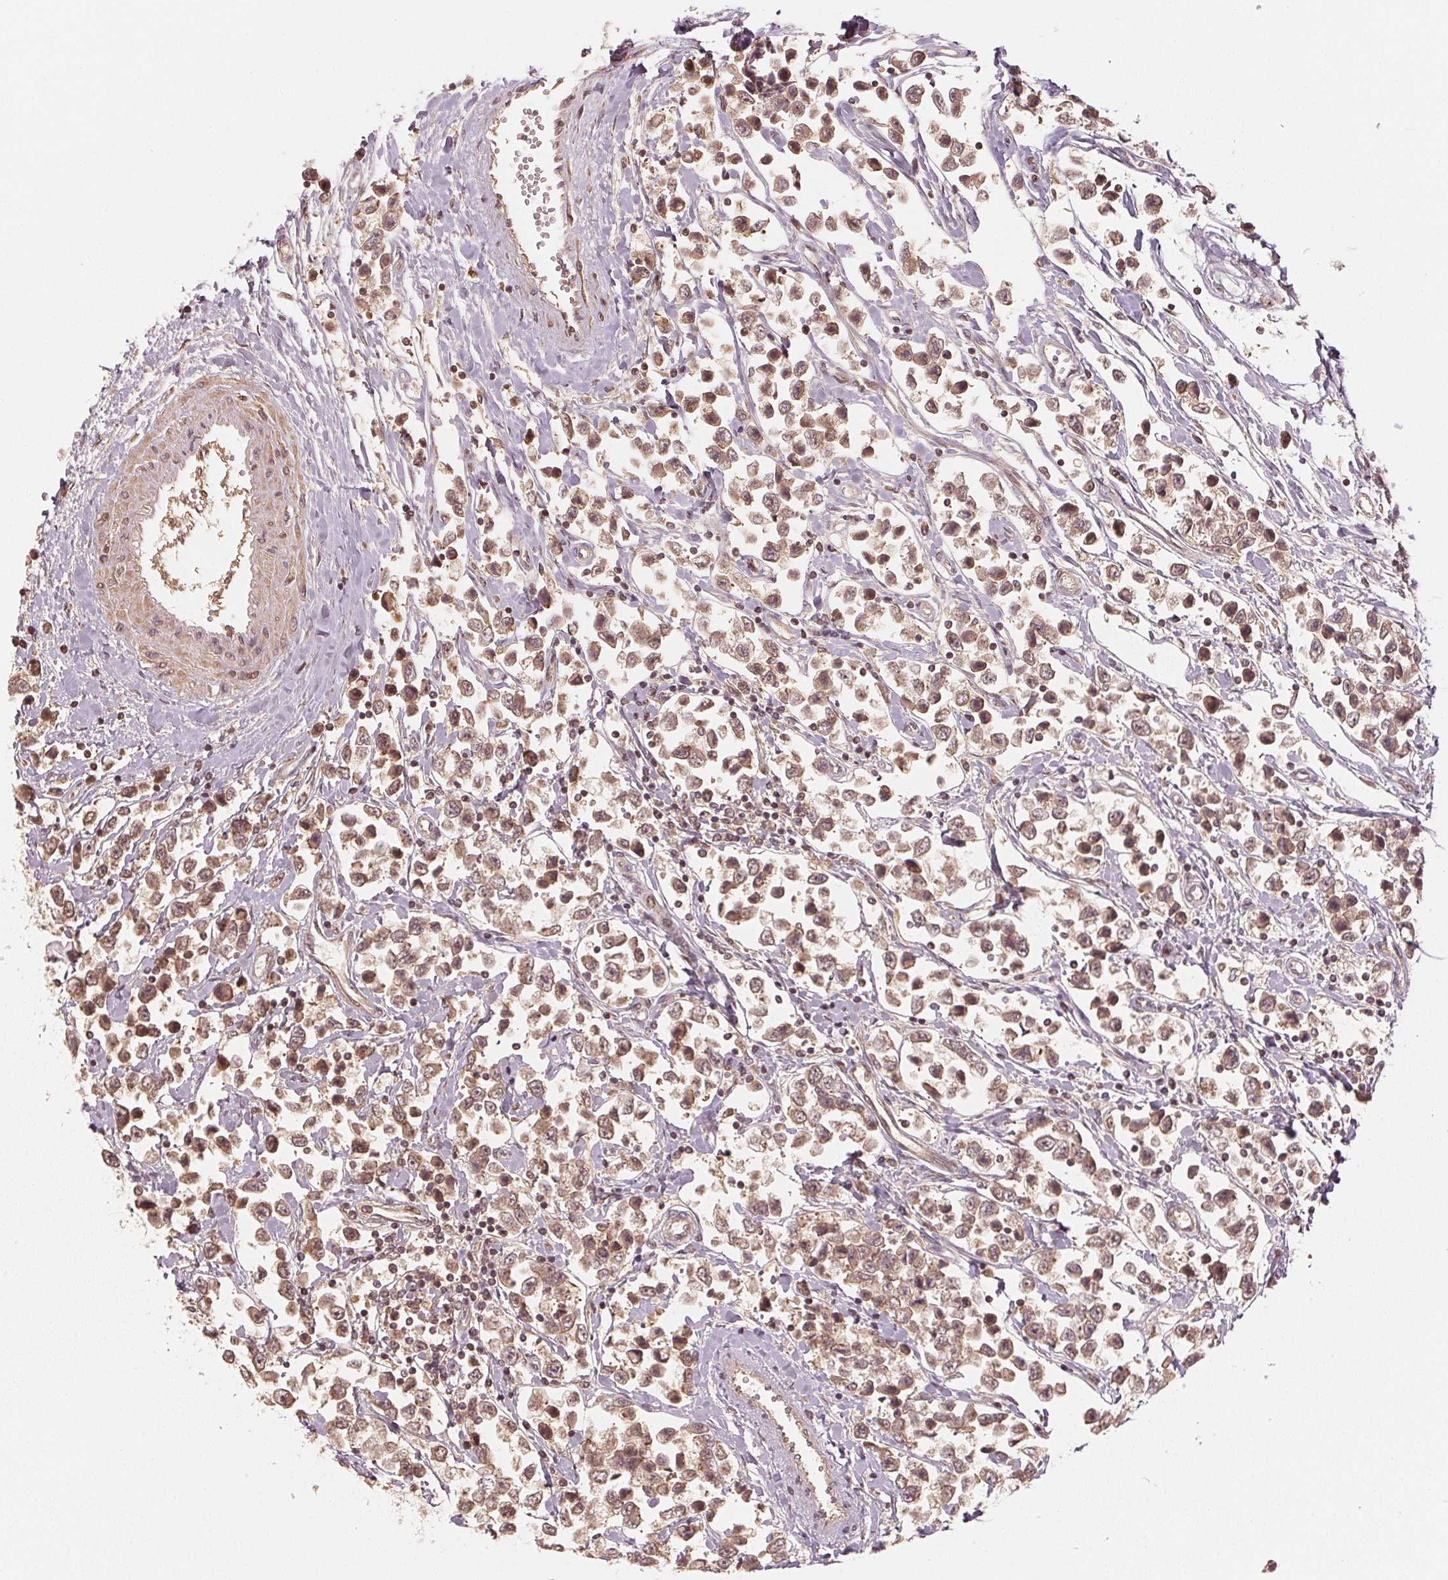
{"staining": {"intensity": "moderate", "quantity": ">75%", "location": "cytoplasmic/membranous,nuclear"}, "tissue": "testis cancer", "cell_type": "Tumor cells", "image_type": "cancer", "snomed": [{"axis": "morphology", "description": "Seminoma, NOS"}, {"axis": "topography", "description": "Testis"}], "caption": "Protein staining demonstrates moderate cytoplasmic/membranous and nuclear staining in about >75% of tumor cells in testis cancer (seminoma).", "gene": "UBE2L3", "patient": {"sex": "male", "age": 34}}